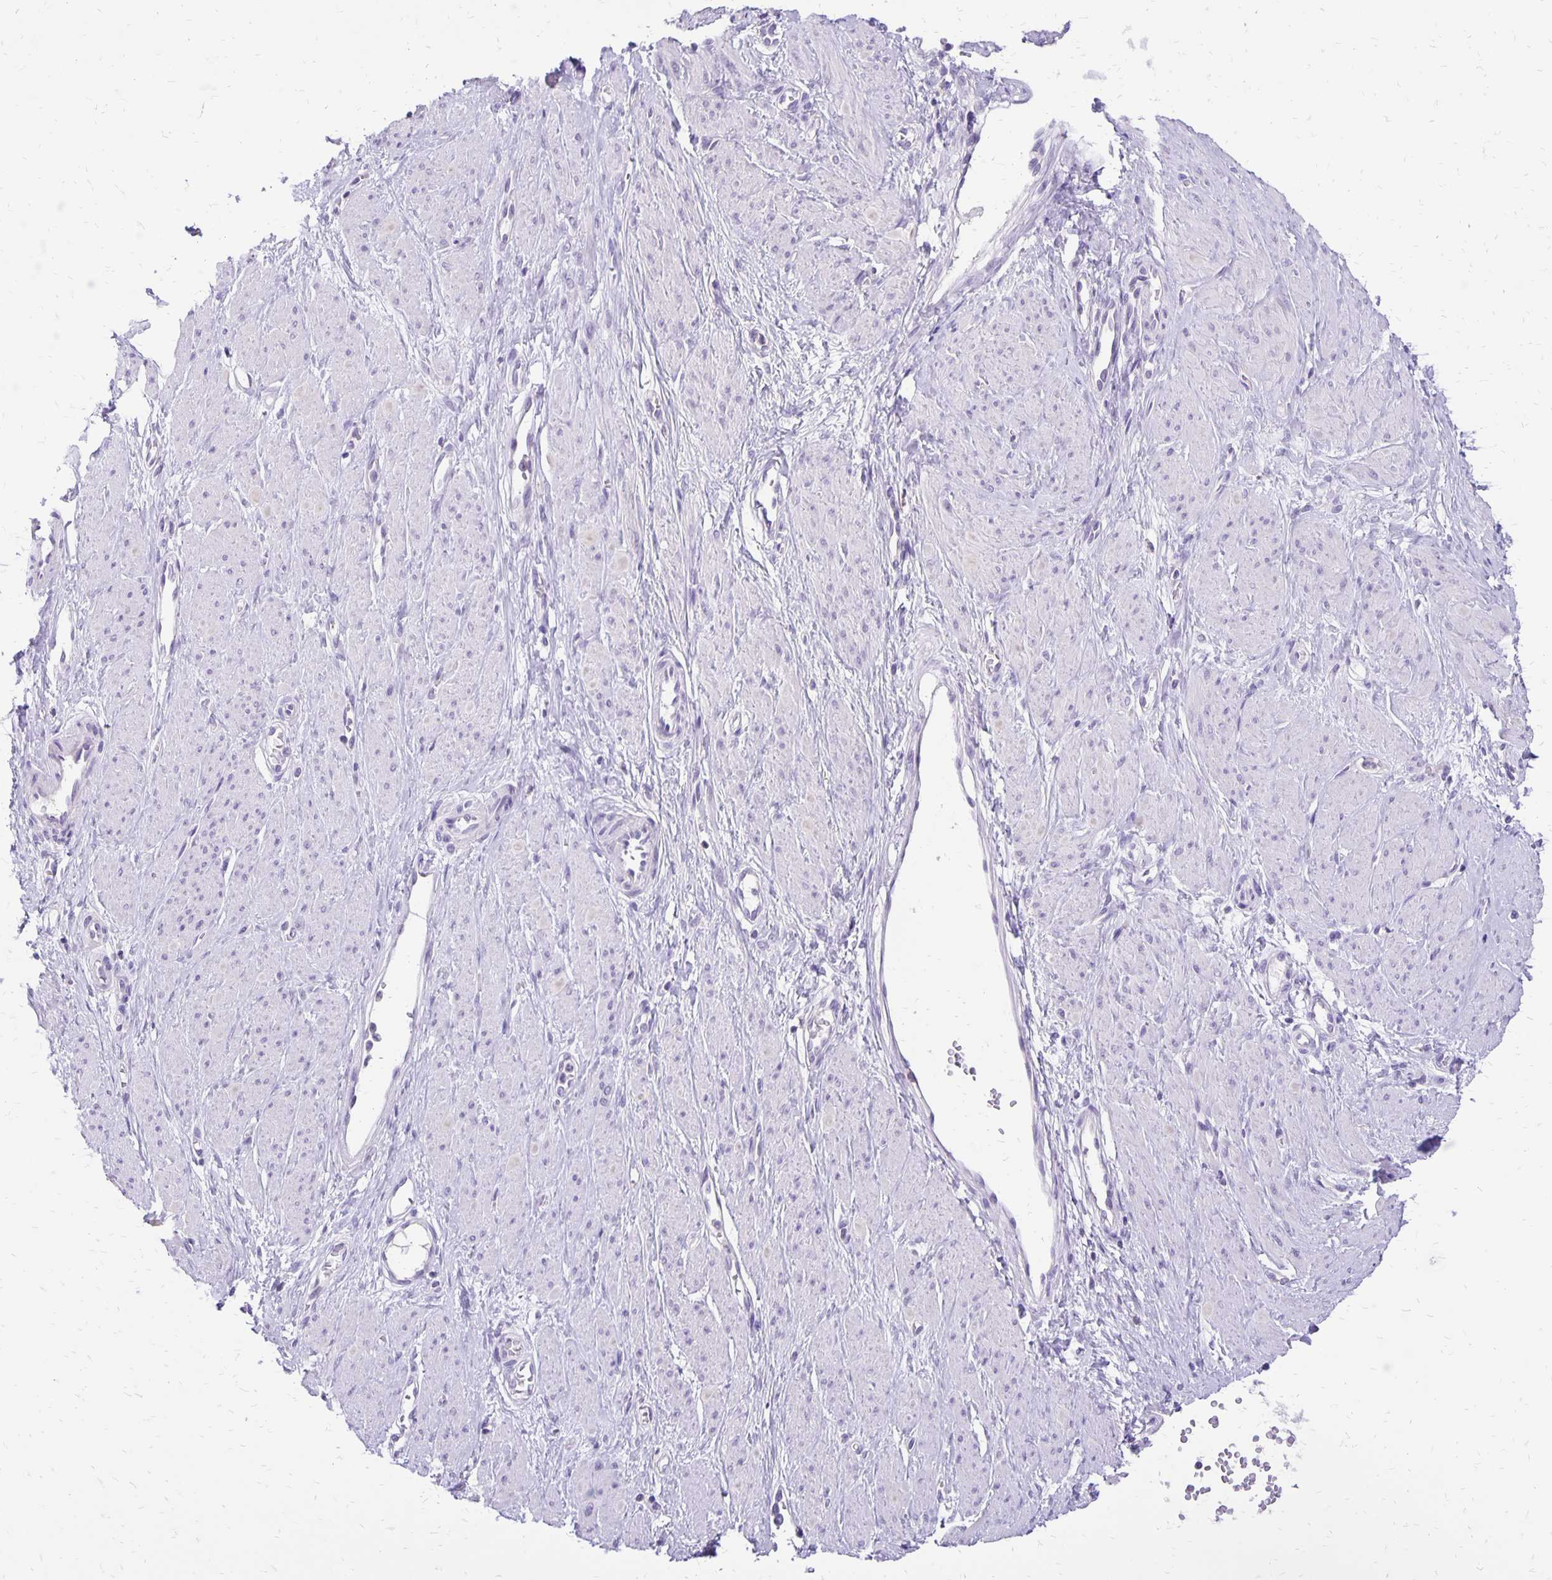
{"staining": {"intensity": "negative", "quantity": "none", "location": "none"}, "tissue": "smooth muscle", "cell_type": "Smooth muscle cells", "image_type": "normal", "snomed": [{"axis": "morphology", "description": "Normal tissue, NOS"}, {"axis": "topography", "description": "Smooth muscle"}, {"axis": "topography", "description": "Uterus"}], "caption": "Immunohistochemical staining of unremarkable human smooth muscle shows no significant staining in smooth muscle cells.", "gene": "ANKRD45", "patient": {"sex": "female", "age": 39}}